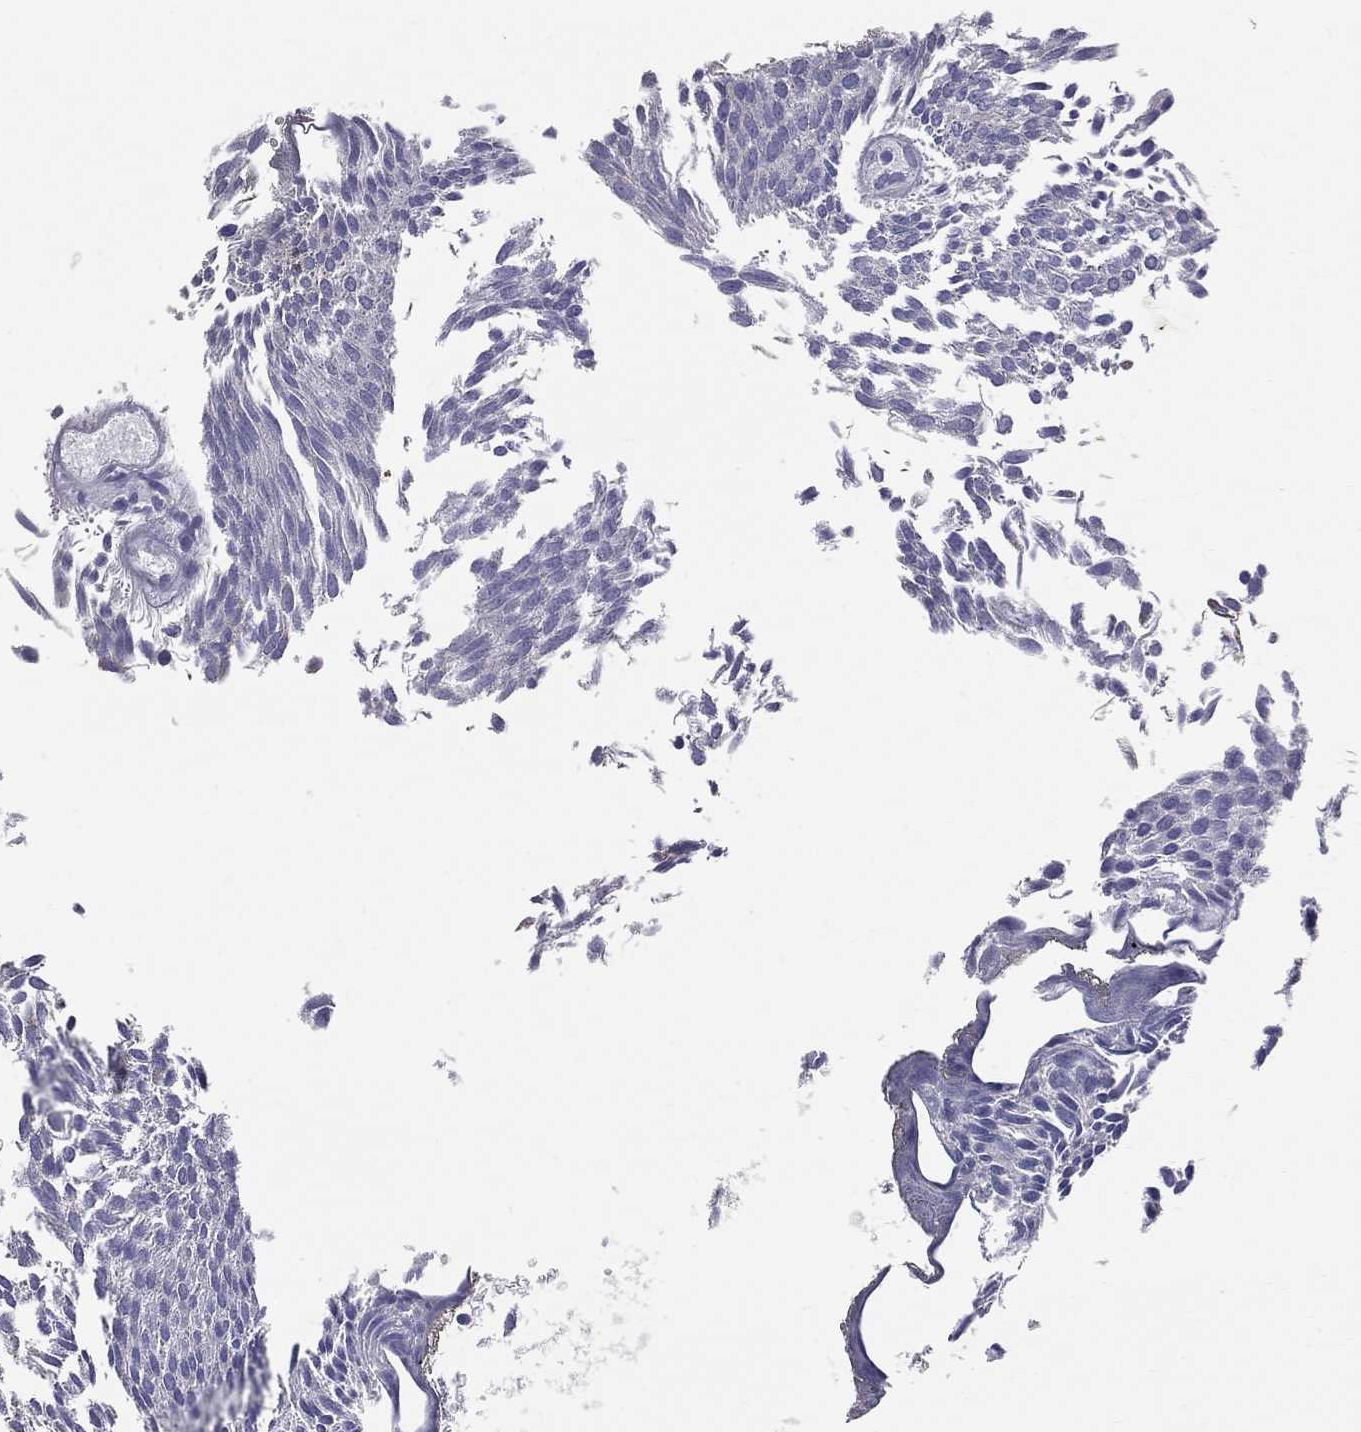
{"staining": {"intensity": "negative", "quantity": "none", "location": "none"}, "tissue": "urothelial cancer", "cell_type": "Tumor cells", "image_type": "cancer", "snomed": [{"axis": "morphology", "description": "Urothelial carcinoma, Low grade"}, {"axis": "topography", "description": "Urinary bladder"}], "caption": "Human urothelial cancer stained for a protein using immunohistochemistry (IHC) reveals no positivity in tumor cells.", "gene": "CNOT11", "patient": {"sex": "male", "age": 63}}